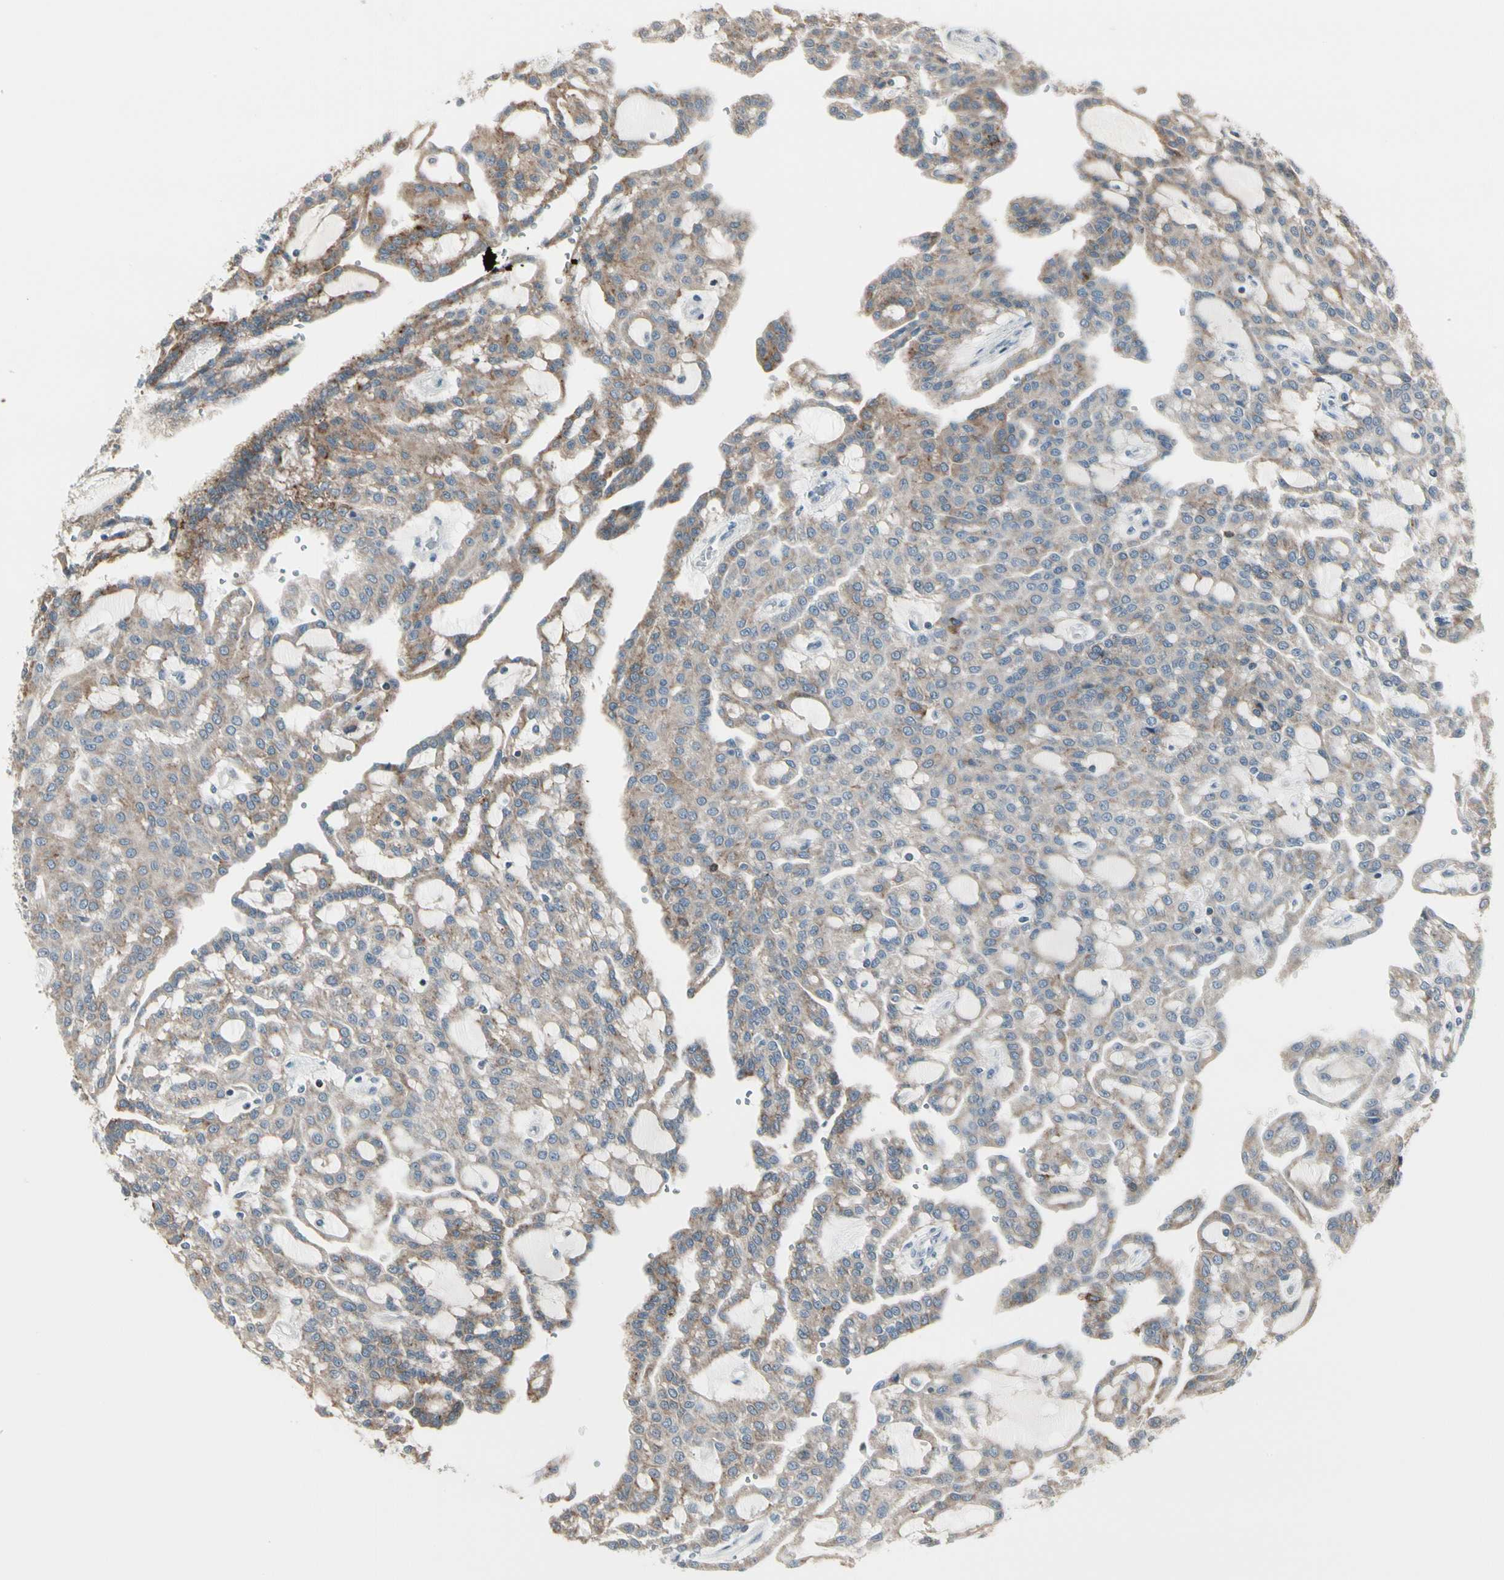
{"staining": {"intensity": "moderate", "quantity": ">75%", "location": "cytoplasmic/membranous"}, "tissue": "renal cancer", "cell_type": "Tumor cells", "image_type": "cancer", "snomed": [{"axis": "morphology", "description": "Adenocarcinoma, NOS"}, {"axis": "topography", "description": "Kidney"}], "caption": "Renal cancer stained for a protein displays moderate cytoplasmic/membranous positivity in tumor cells.", "gene": "TMEM176A", "patient": {"sex": "male", "age": 63}}